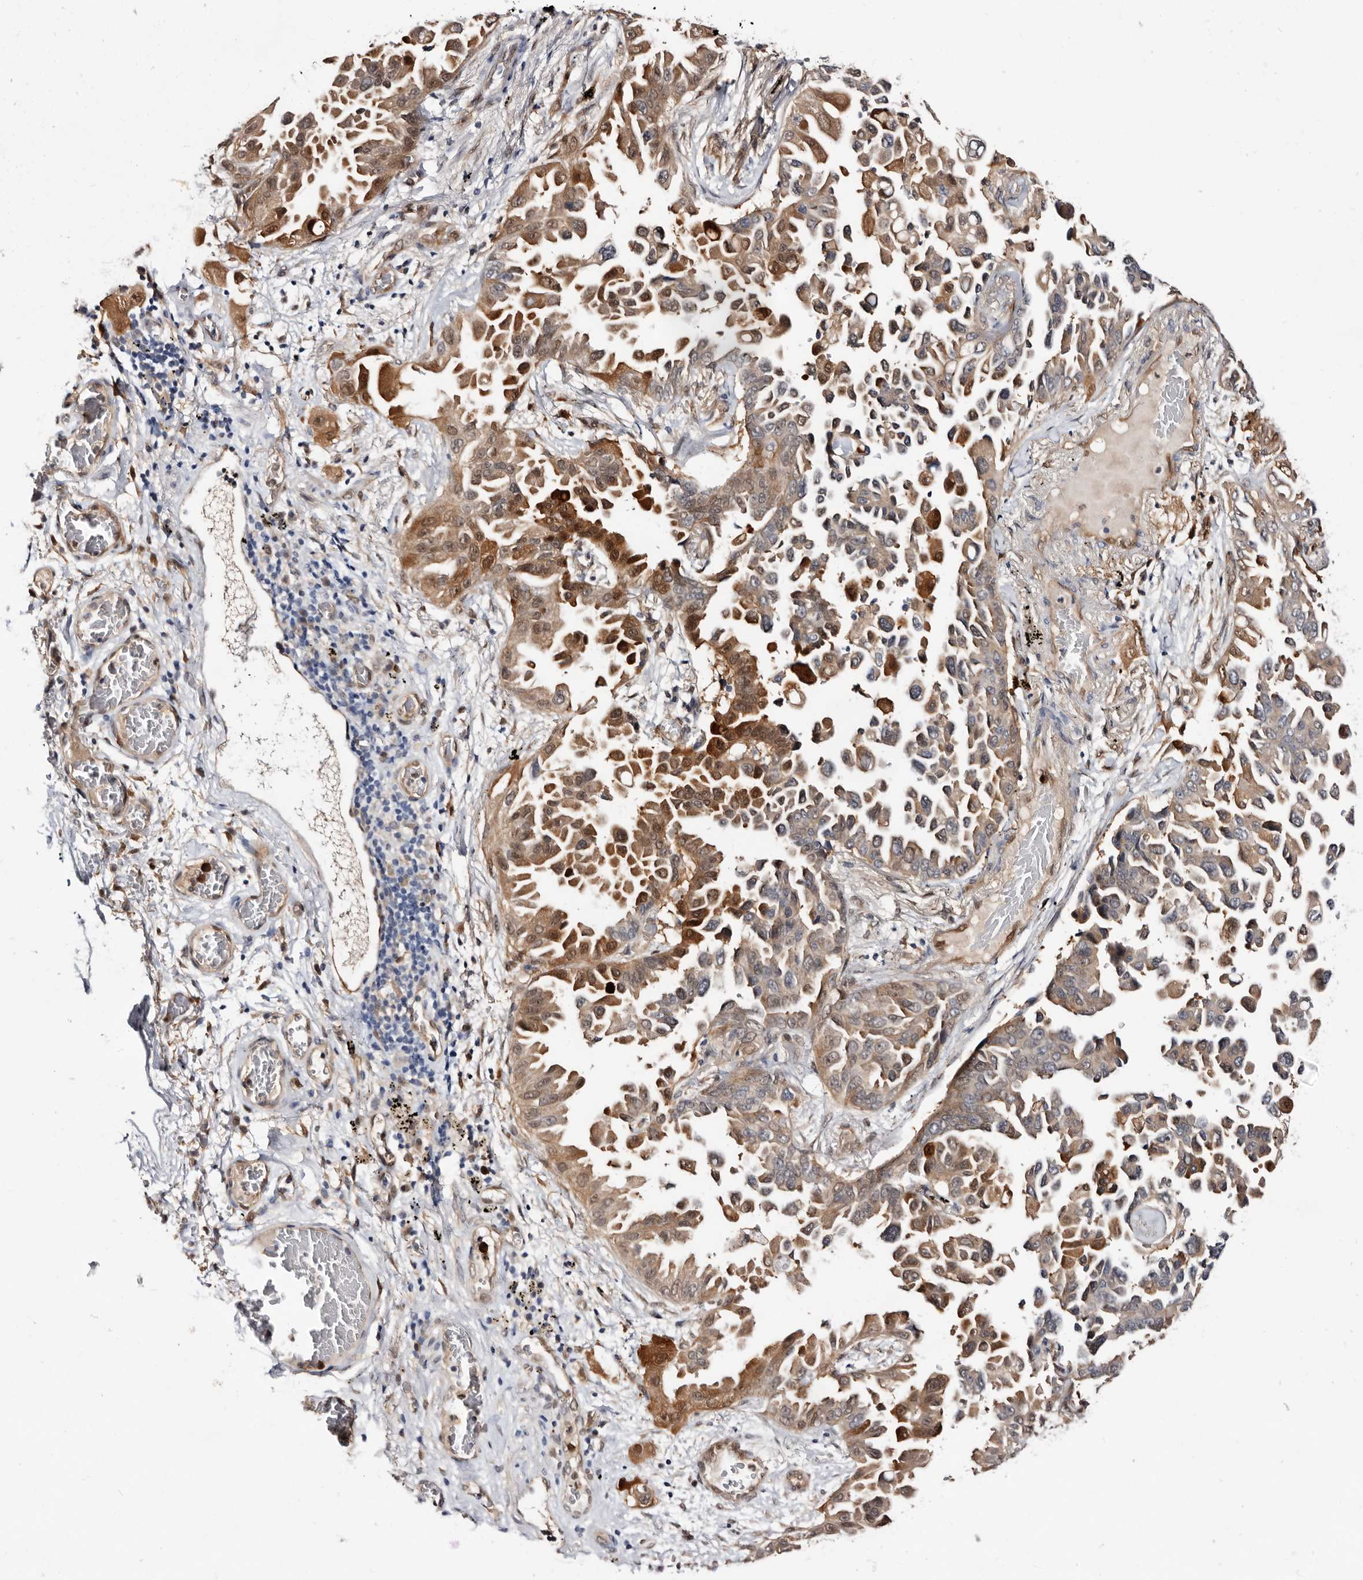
{"staining": {"intensity": "moderate", "quantity": ">75%", "location": "cytoplasmic/membranous"}, "tissue": "lung cancer", "cell_type": "Tumor cells", "image_type": "cancer", "snomed": [{"axis": "morphology", "description": "Adenocarcinoma, NOS"}, {"axis": "topography", "description": "Lung"}], "caption": "The immunohistochemical stain labels moderate cytoplasmic/membranous expression in tumor cells of lung adenocarcinoma tissue. The staining is performed using DAB brown chromogen to label protein expression. The nuclei are counter-stained blue using hematoxylin.", "gene": "TP53I3", "patient": {"sex": "female", "age": 67}}